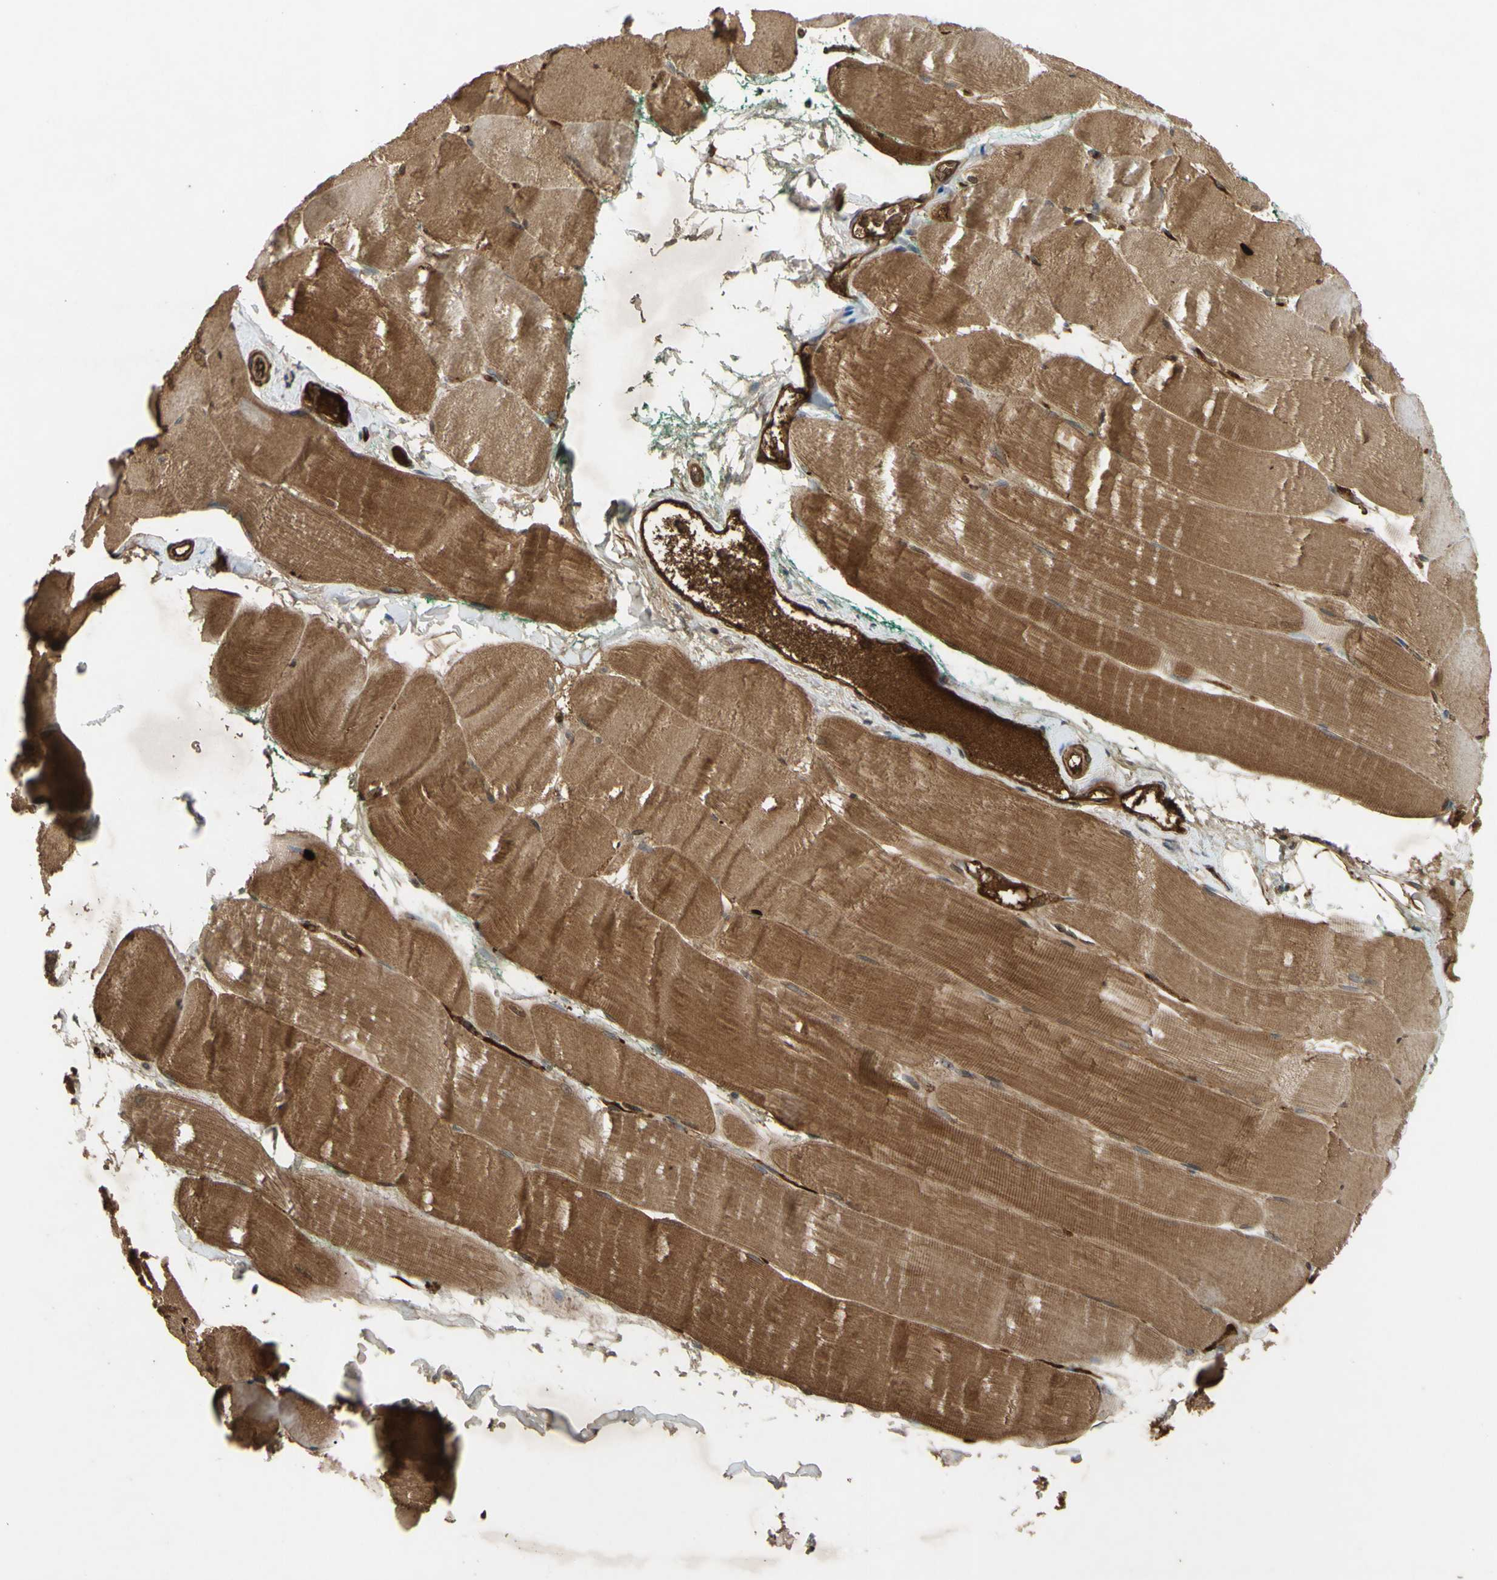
{"staining": {"intensity": "moderate", "quantity": ">75%", "location": "cytoplasmic/membranous"}, "tissue": "skeletal muscle", "cell_type": "Myocytes", "image_type": "normal", "snomed": [{"axis": "morphology", "description": "Normal tissue, NOS"}, {"axis": "morphology", "description": "Squamous cell carcinoma, NOS"}, {"axis": "topography", "description": "Skeletal muscle"}], "caption": "Moderate cytoplasmic/membranous expression is seen in about >75% of myocytes in normal skeletal muscle. (Stains: DAB (3,3'-diaminobenzidine) in brown, nuclei in blue, Microscopy: brightfield microscopy at high magnification).", "gene": "PARD6A", "patient": {"sex": "male", "age": 51}}